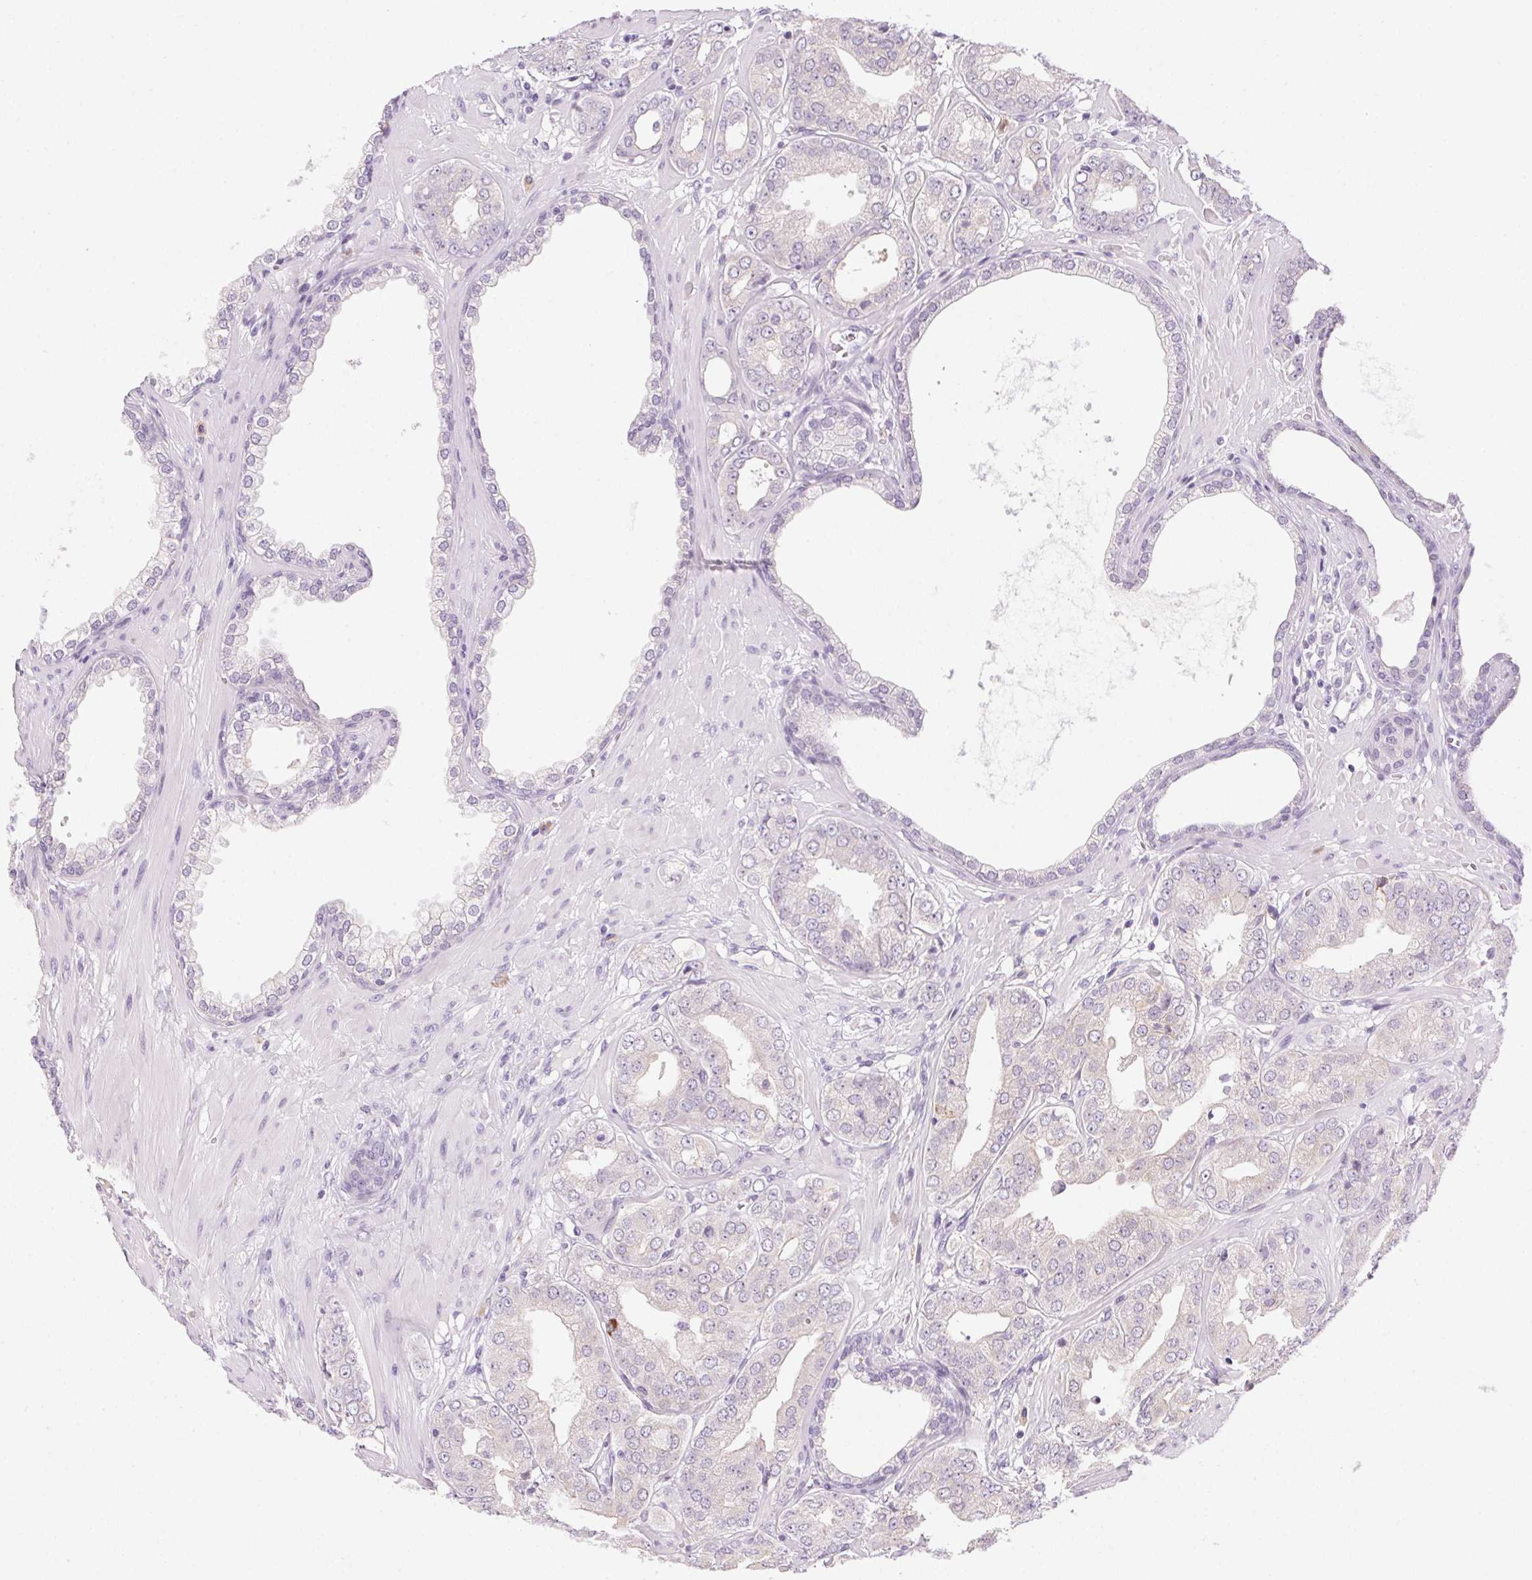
{"staining": {"intensity": "negative", "quantity": "none", "location": "none"}, "tissue": "prostate cancer", "cell_type": "Tumor cells", "image_type": "cancer", "snomed": [{"axis": "morphology", "description": "Adenocarcinoma, Low grade"}, {"axis": "topography", "description": "Prostate"}], "caption": "This is a histopathology image of IHC staining of prostate cancer, which shows no expression in tumor cells.", "gene": "POPDC2", "patient": {"sex": "male", "age": 60}}